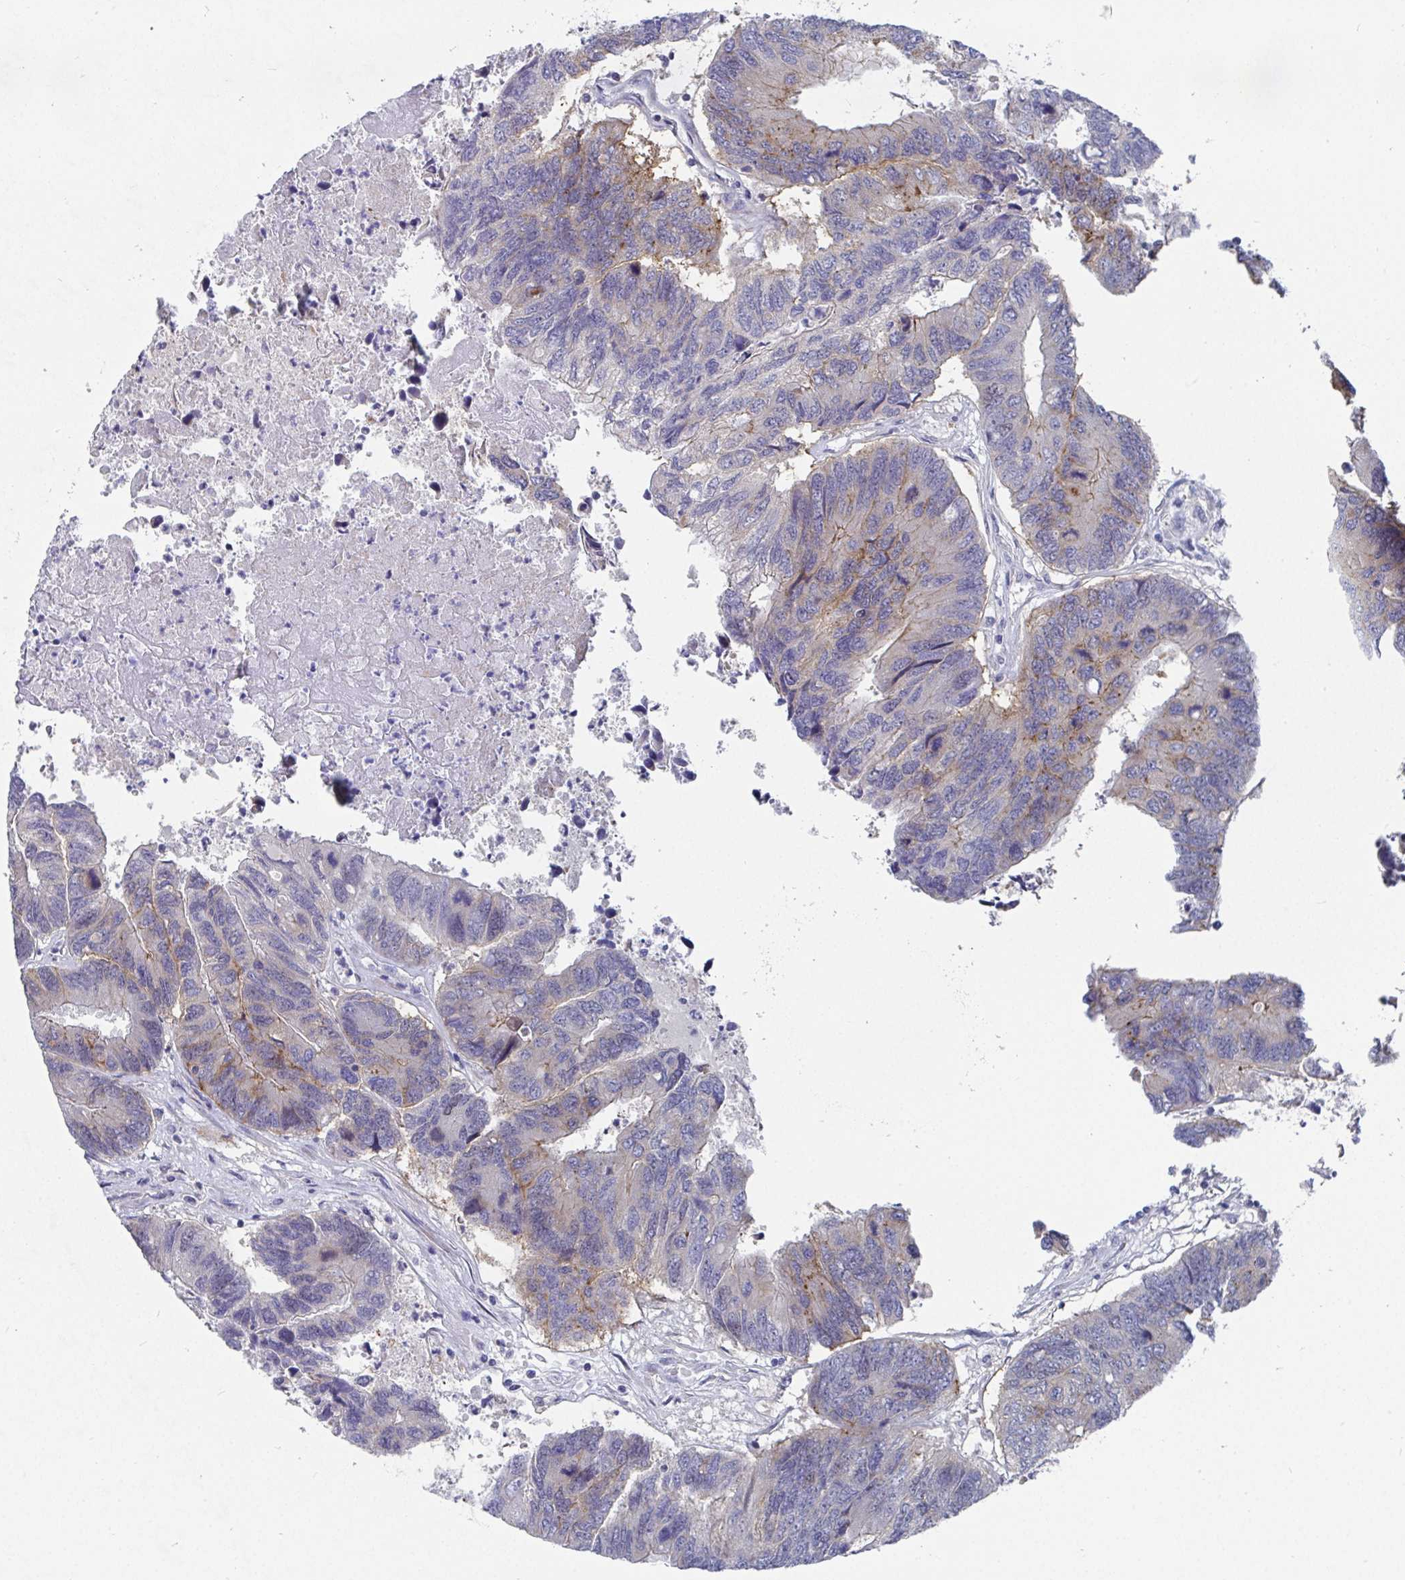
{"staining": {"intensity": "moderate", "quantity": "<25%", "location": "cytoplasmic/membranous"}, "tissue": "colorectal cancer", "cell_type": "Tumor cells", "image_type": "cancer", "snomed": [{"axis": "morphology", "description": "Adenocarcinoma, NOS"}, {"axis": "topography", "description": "Colon"}], "caption": "Brown immunohistochemical staining in human colorectal cancer shows moderate cytoplasmic/membranous positivity in about <25% of tumor cells.", "gene": "ATP5F1C", "patient": {"sex": "female", "age": 67}}